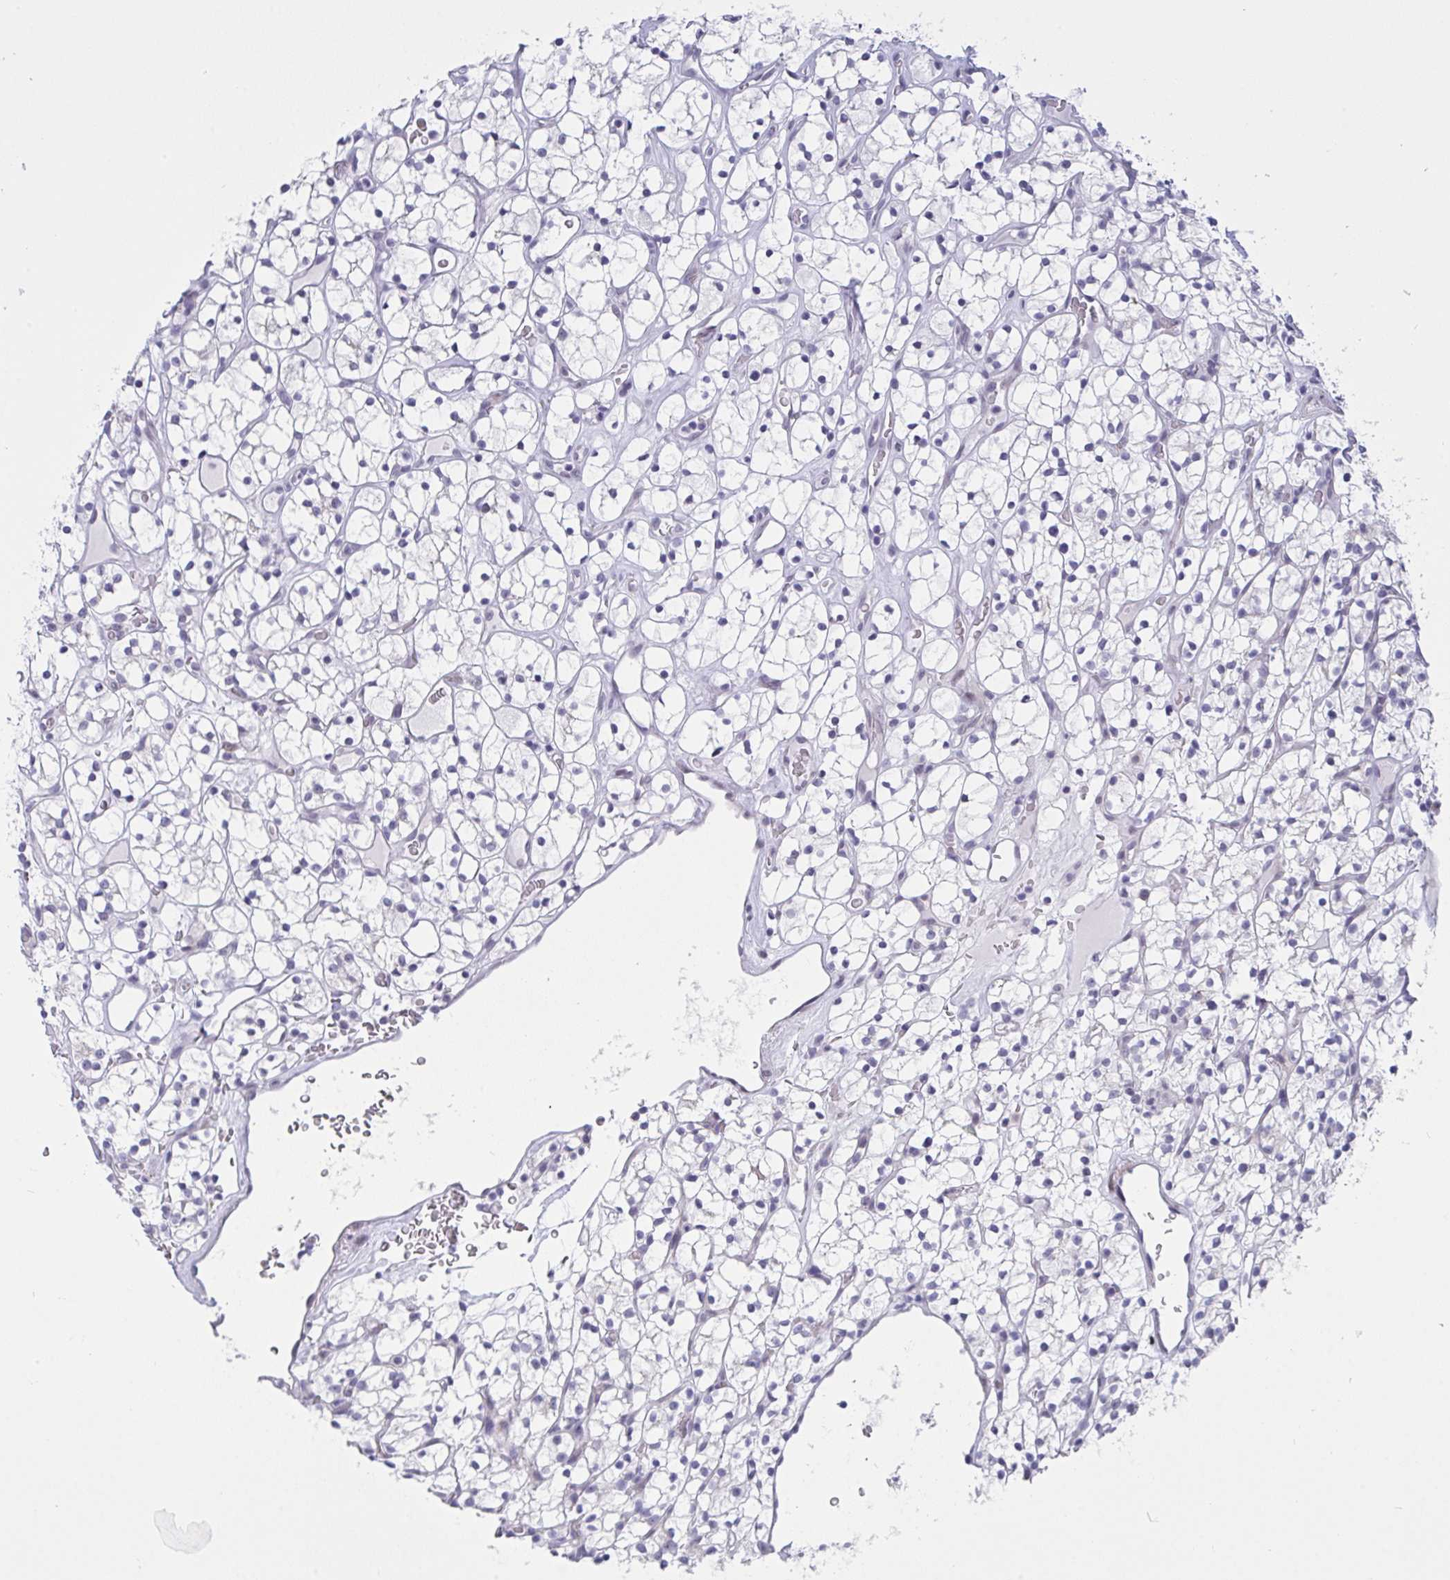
{"staining": {"intensity": "negative", "quantity": "none", "location": "none"}, "tissue": "renal cancer", "cell_type": "Tumor cells", "image_type": "cancer", "snomed": [{"axis": "morphology", "description": "Adenocarcinoma, NOS"}, {"axis": "topography", "description": "Kidney"}], "caption": "Immunohistochemical staining of human renal cancer (adenocarcinoma) exhibits no significant expression in tumor cells.", "gene": "FBXL22", "patient": {"sex": "female", "age": 64}}